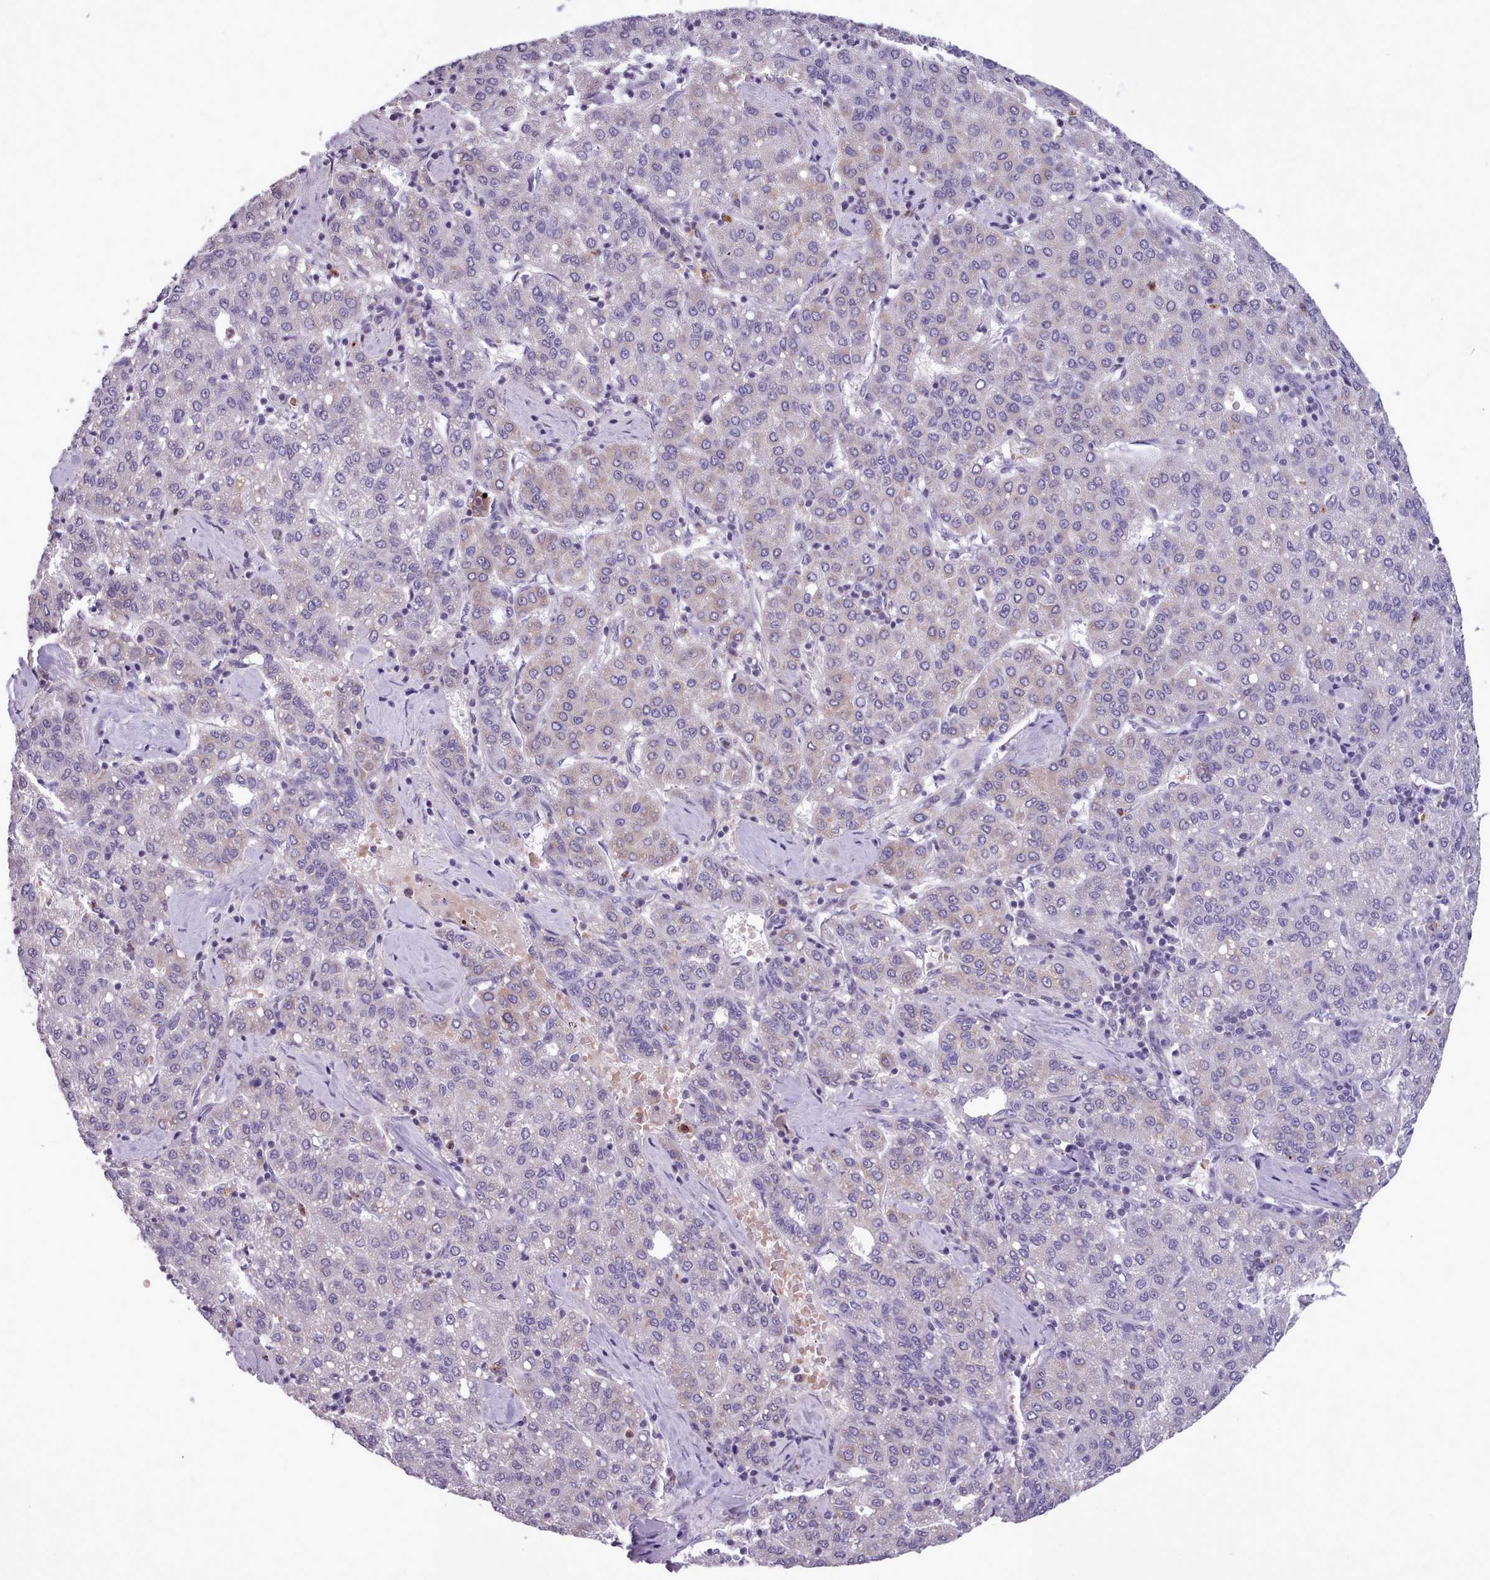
{"staining": {"intensity": "negative", "quantity": "none", "location": "none"}, "tissue": "liver cancer", "cell_type": "Tumor cells", "image_type": "cancer", "snomed": [{"axis": "morphology", "description": "Carcinoma, Hepatocellular, NOS"}, {"axis": "topography", "description": "Liver"}], "caption": "IHC of human liver cancer reveals no expression in tumor cells.", "gene": "KCTD16", "patient": {"sex": "male", "age": 65}}